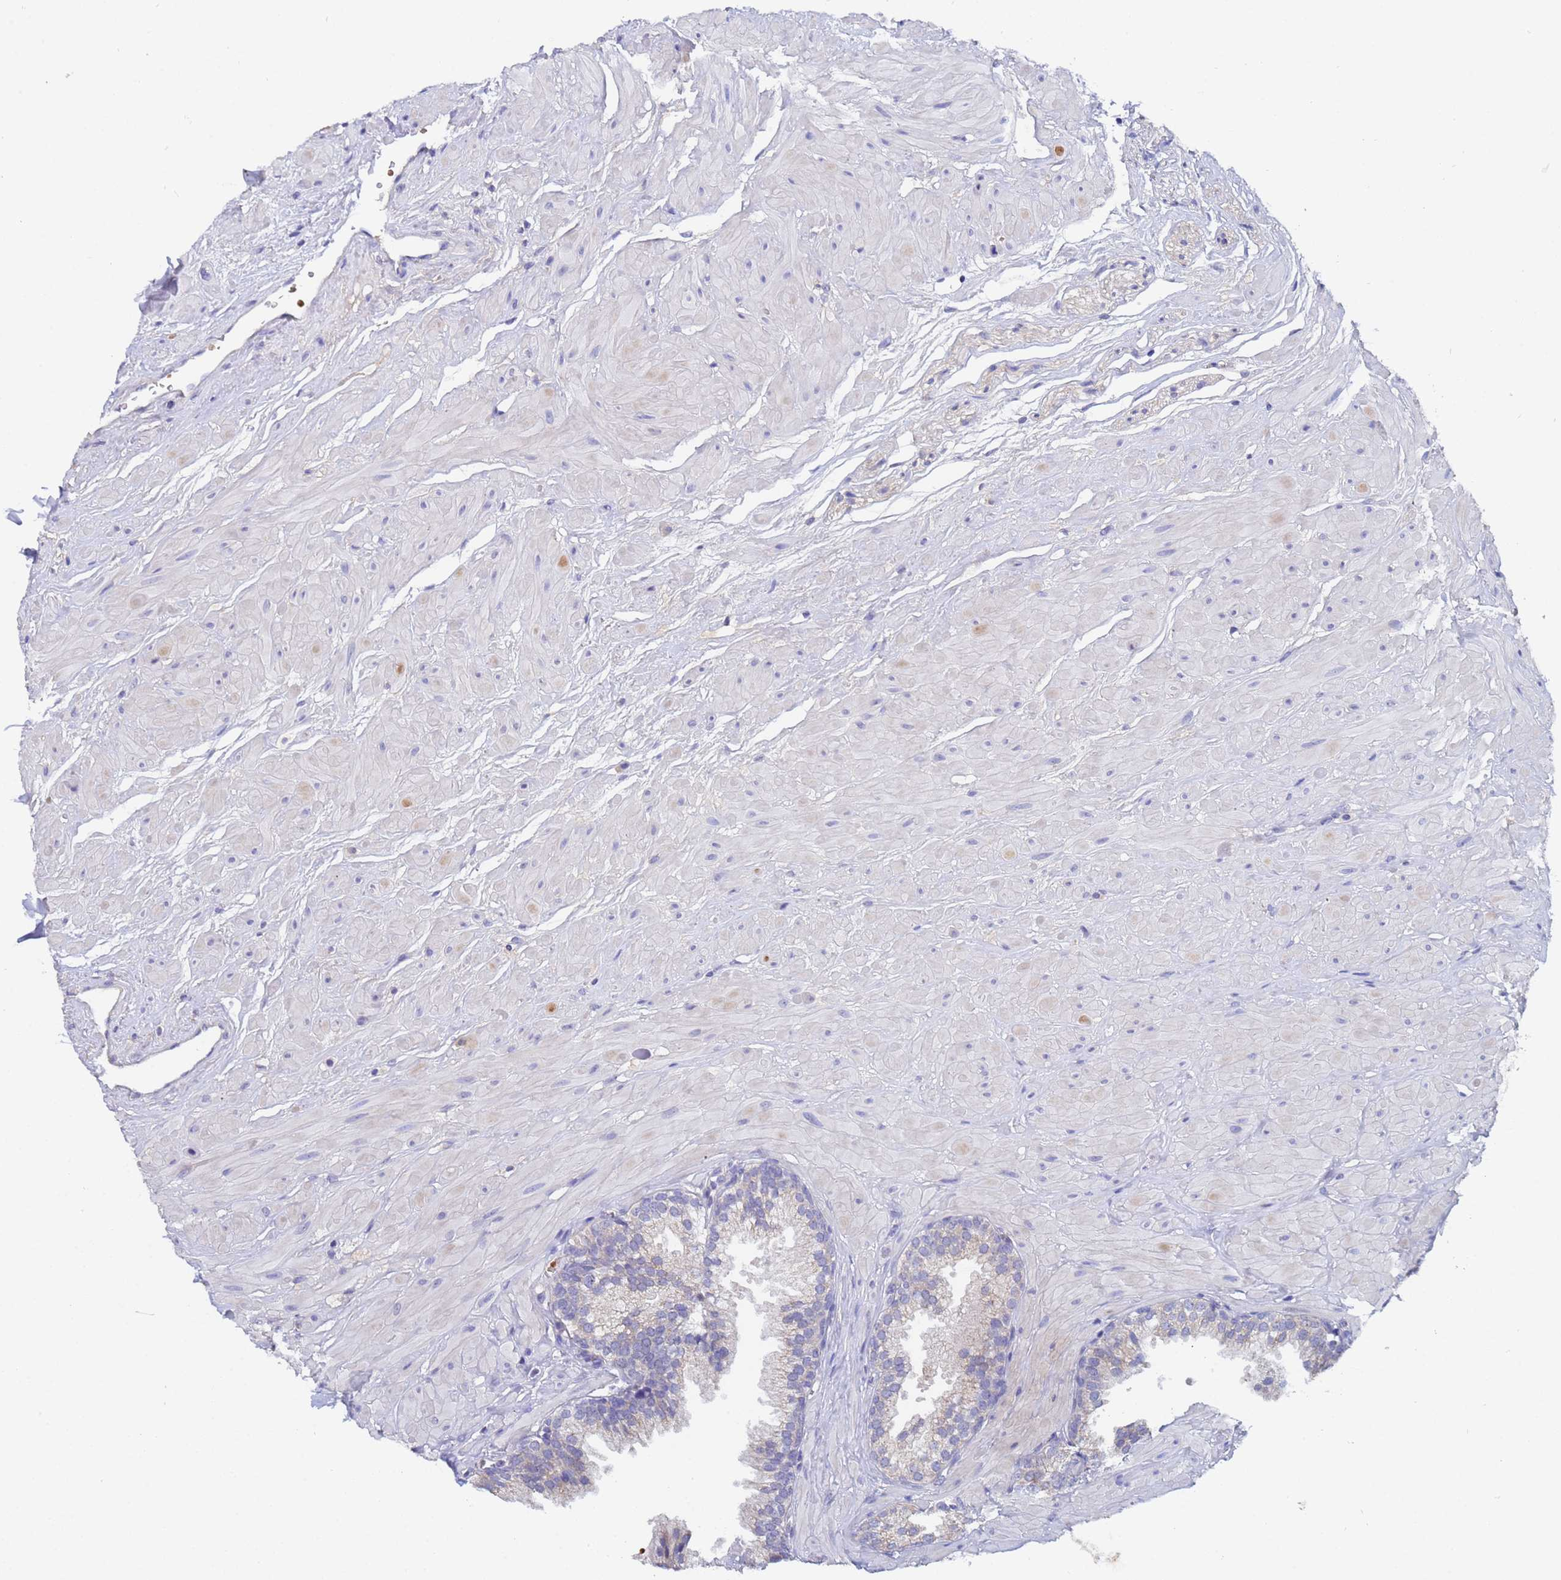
{"staining": {"intensity": "negative", "quantity": "none", "location": "none"}, "tissue": "prostate", "cell_type": "Glandular cells", "image_type": "normal", "snomed": [{"axis": "morphology", "description": "Normal tissue, NOS"}, {"axis": "topography", "description": "Prostate"}, {"axis": "topography", "description": "Peripheral nerve tissue"}], "caption": "This is an immunohistochemistry (IHC) histopathology image of benign human prostate. There is no staining in glandular cells.", "gene": "IHO1", "patient": {"sex": "male", "age": 55}}